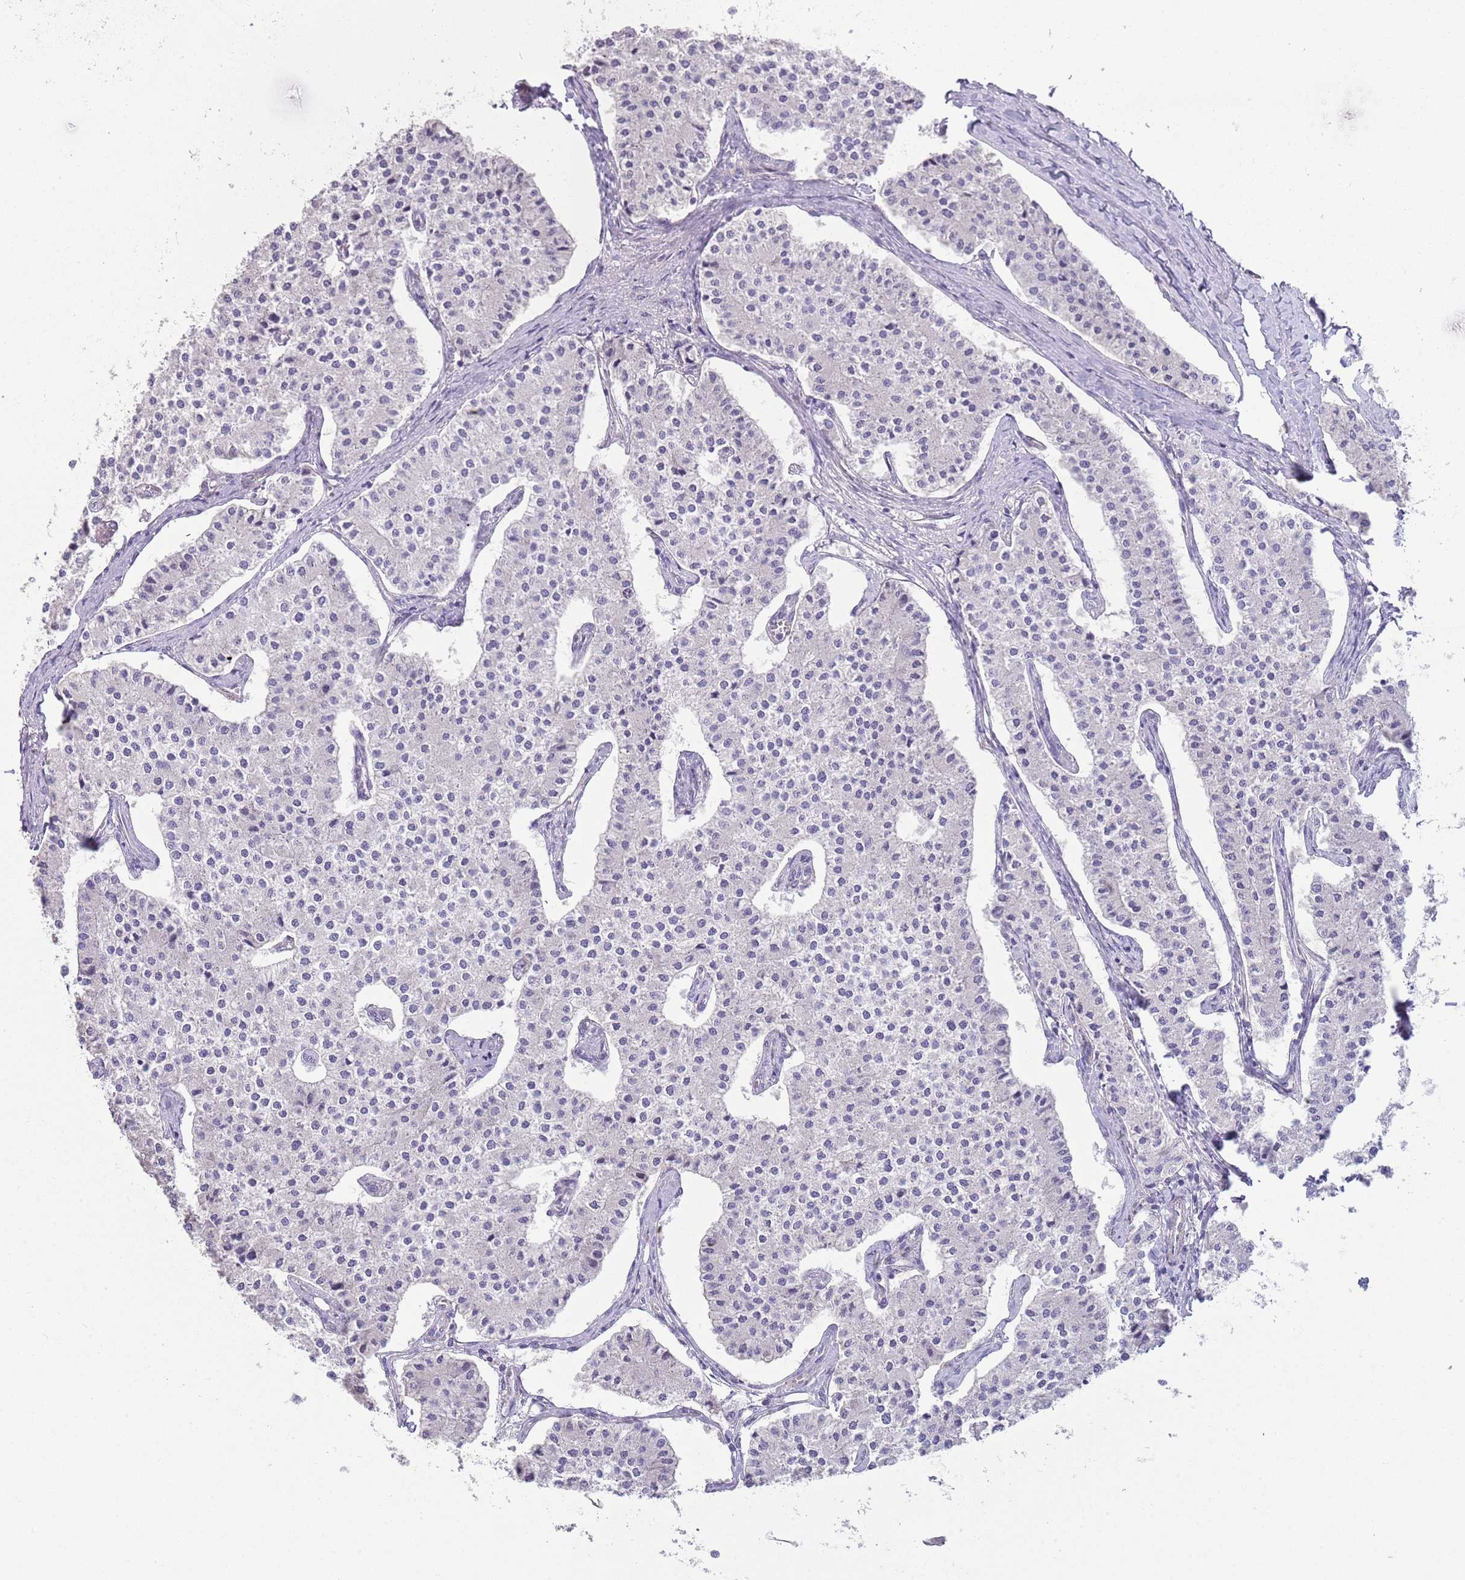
{"staining": {"intensity": "negative", "quantity": "none", "location": "none"}, "tissue": "carcinoid", "cell_type": "Tumor cells", "image_type": "cancer", "snomed": [{"axis": "morphology", "description": "Carcinoid, malignant, NOS"}, {"axis": "topography", "description": "Colon"}], "caption": "IHC of carcinoid (malignant) reveals no expression in tumor cells. The staining is performed using DAB (3,3'-diaminobenzidine) brown chromogen with nuclei counter-stained in using hematoxylin.", "gene": "PIMREG", "patient": {"sex": "female", "age": 52}}